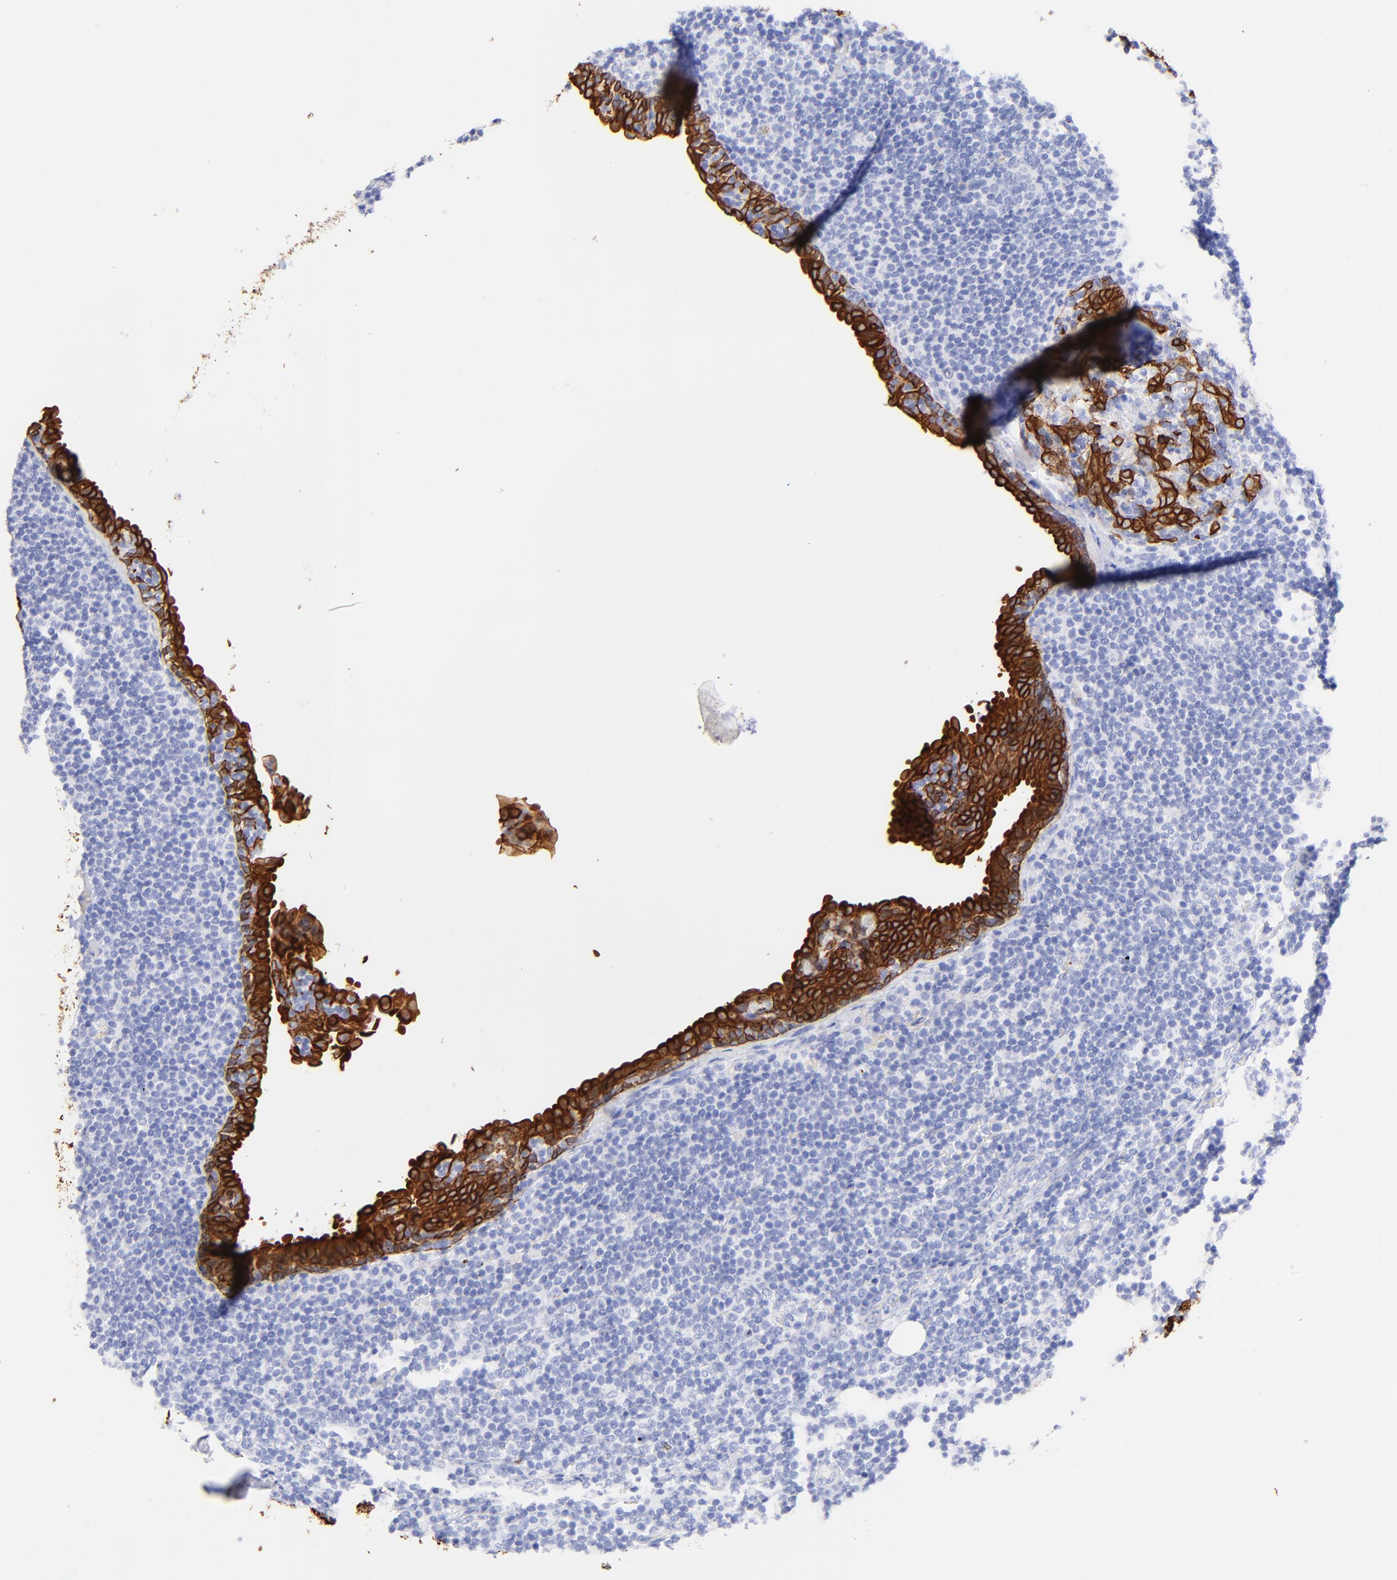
{"staining": {"intensity": "negative", "quantity": "none", "location": "none"}, "tissue": "lymph node", "cell_type": "Germinal center cells", "image_type": "normal", "snomed": [{"axis": "morphology", "description": "Normal tissue, NOS"}, {"axis": "morphology", "description": "Uncertain malignant potential"}, {"axis": "topography", "description": "Lymph node"}, {"axis": "topography", "description": "Salivary gland, NOS"}], "caption": "Immunohistochemistry micrograph of unremarkable lymph node: human lymph node stained with DAB (3,3'-diaminobenzidine) exhibits no significant protein expression in germinal center cells.", "gene": "KRT19", "patient": {"sex": "female", "age": 51}}